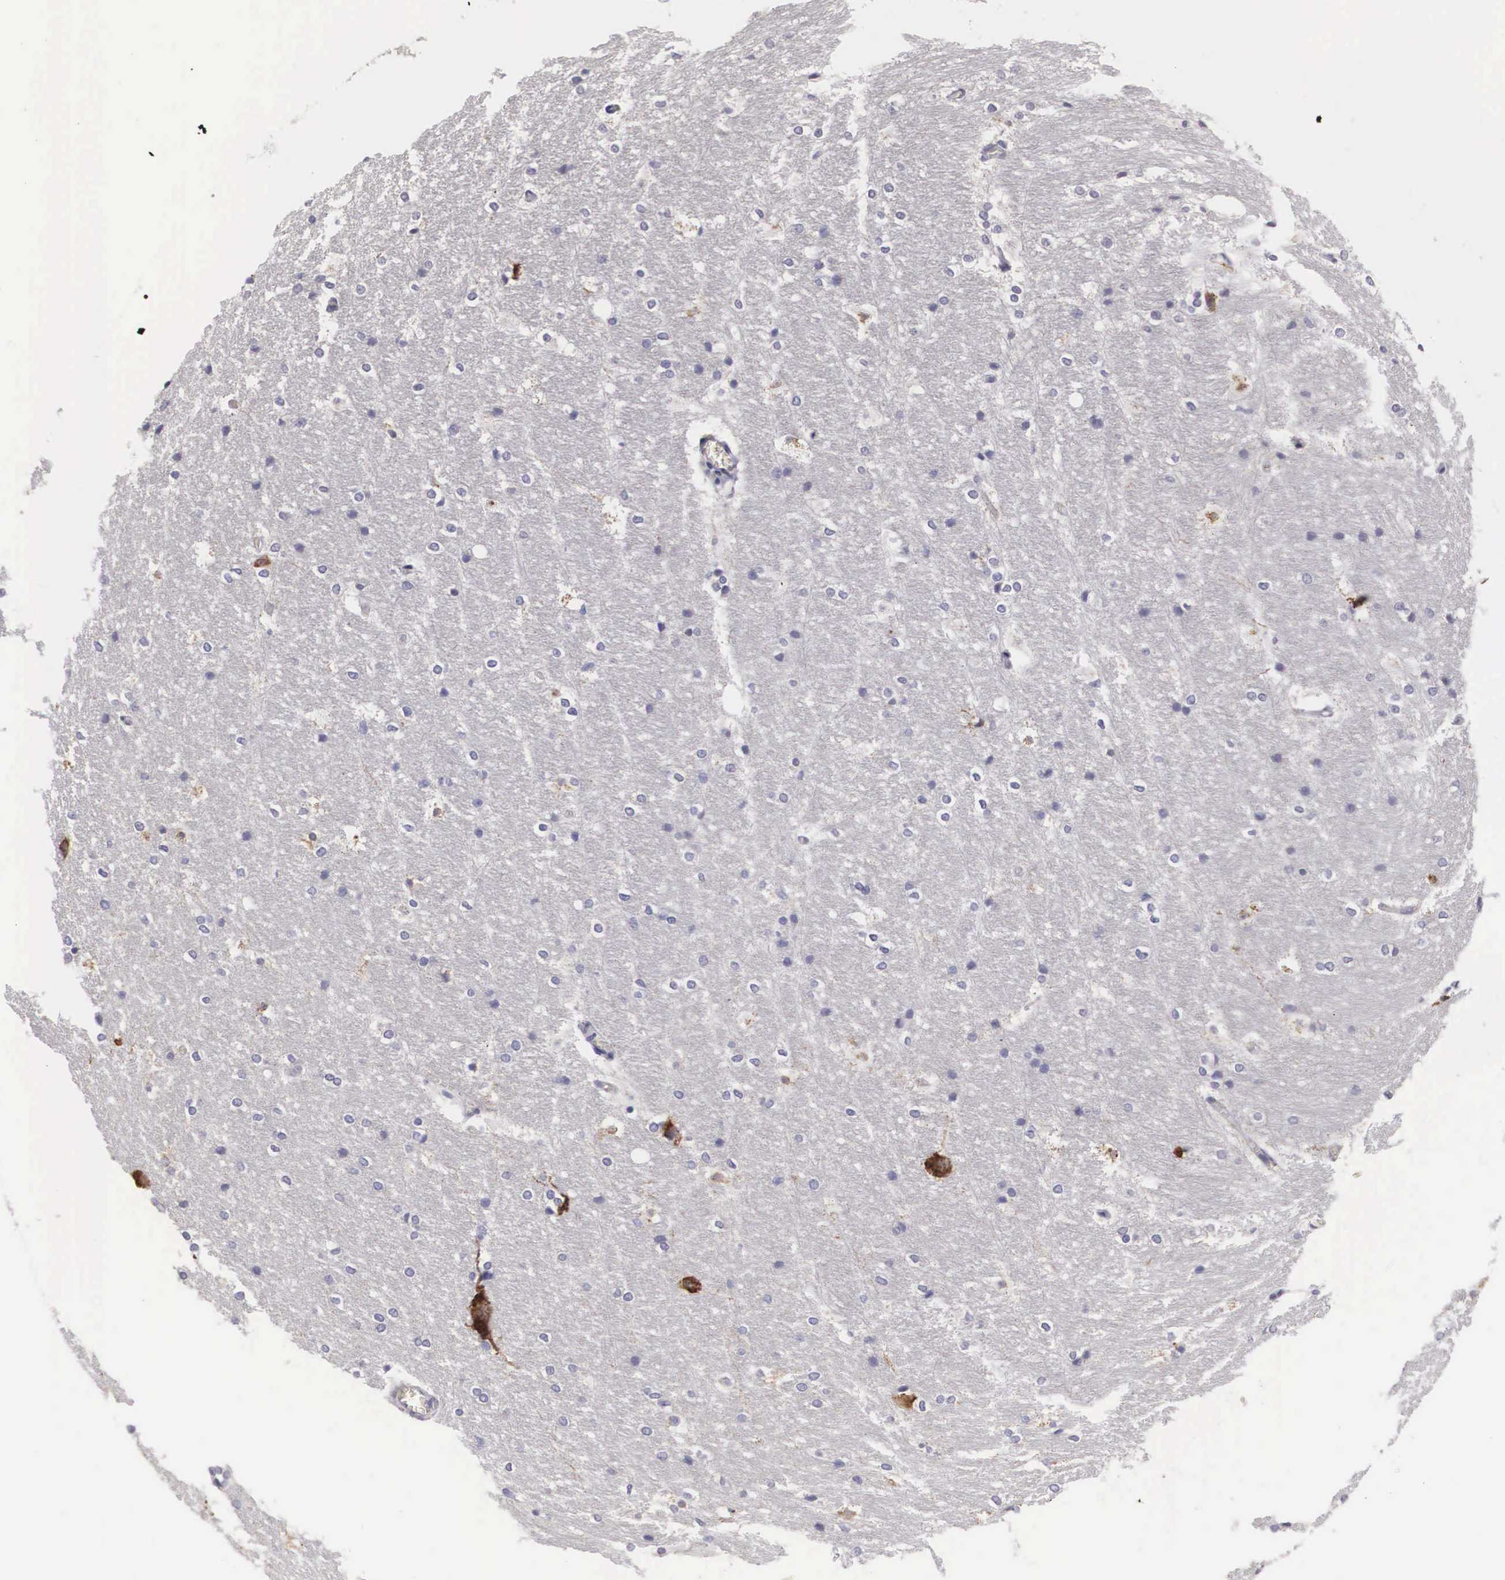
{"staining": {"intensity": "negative", "quantity": "none", "location": "none"}, "tissue": "hippocampus", "cell_type": "Glial cells", "image_type": "normal", "snomed": [{"axis": "morphology", "description": "Normal tissue, NOS"}, {"axis": "topography", "description": "Hippocampus"}], "caption": "High magnification brightfield microscopy of unremarkable hippocampus stained with DAB (3,3'-diaminobenzidine) (brown) and counterstained with hematoxylin (blue): glial cells show no significant positivity. (Immunohistochemistry (ihc), brightfield microscopy, high magnification).", "gene": "ARMCX3", "patient": {"sex": "female", "age": 19}}